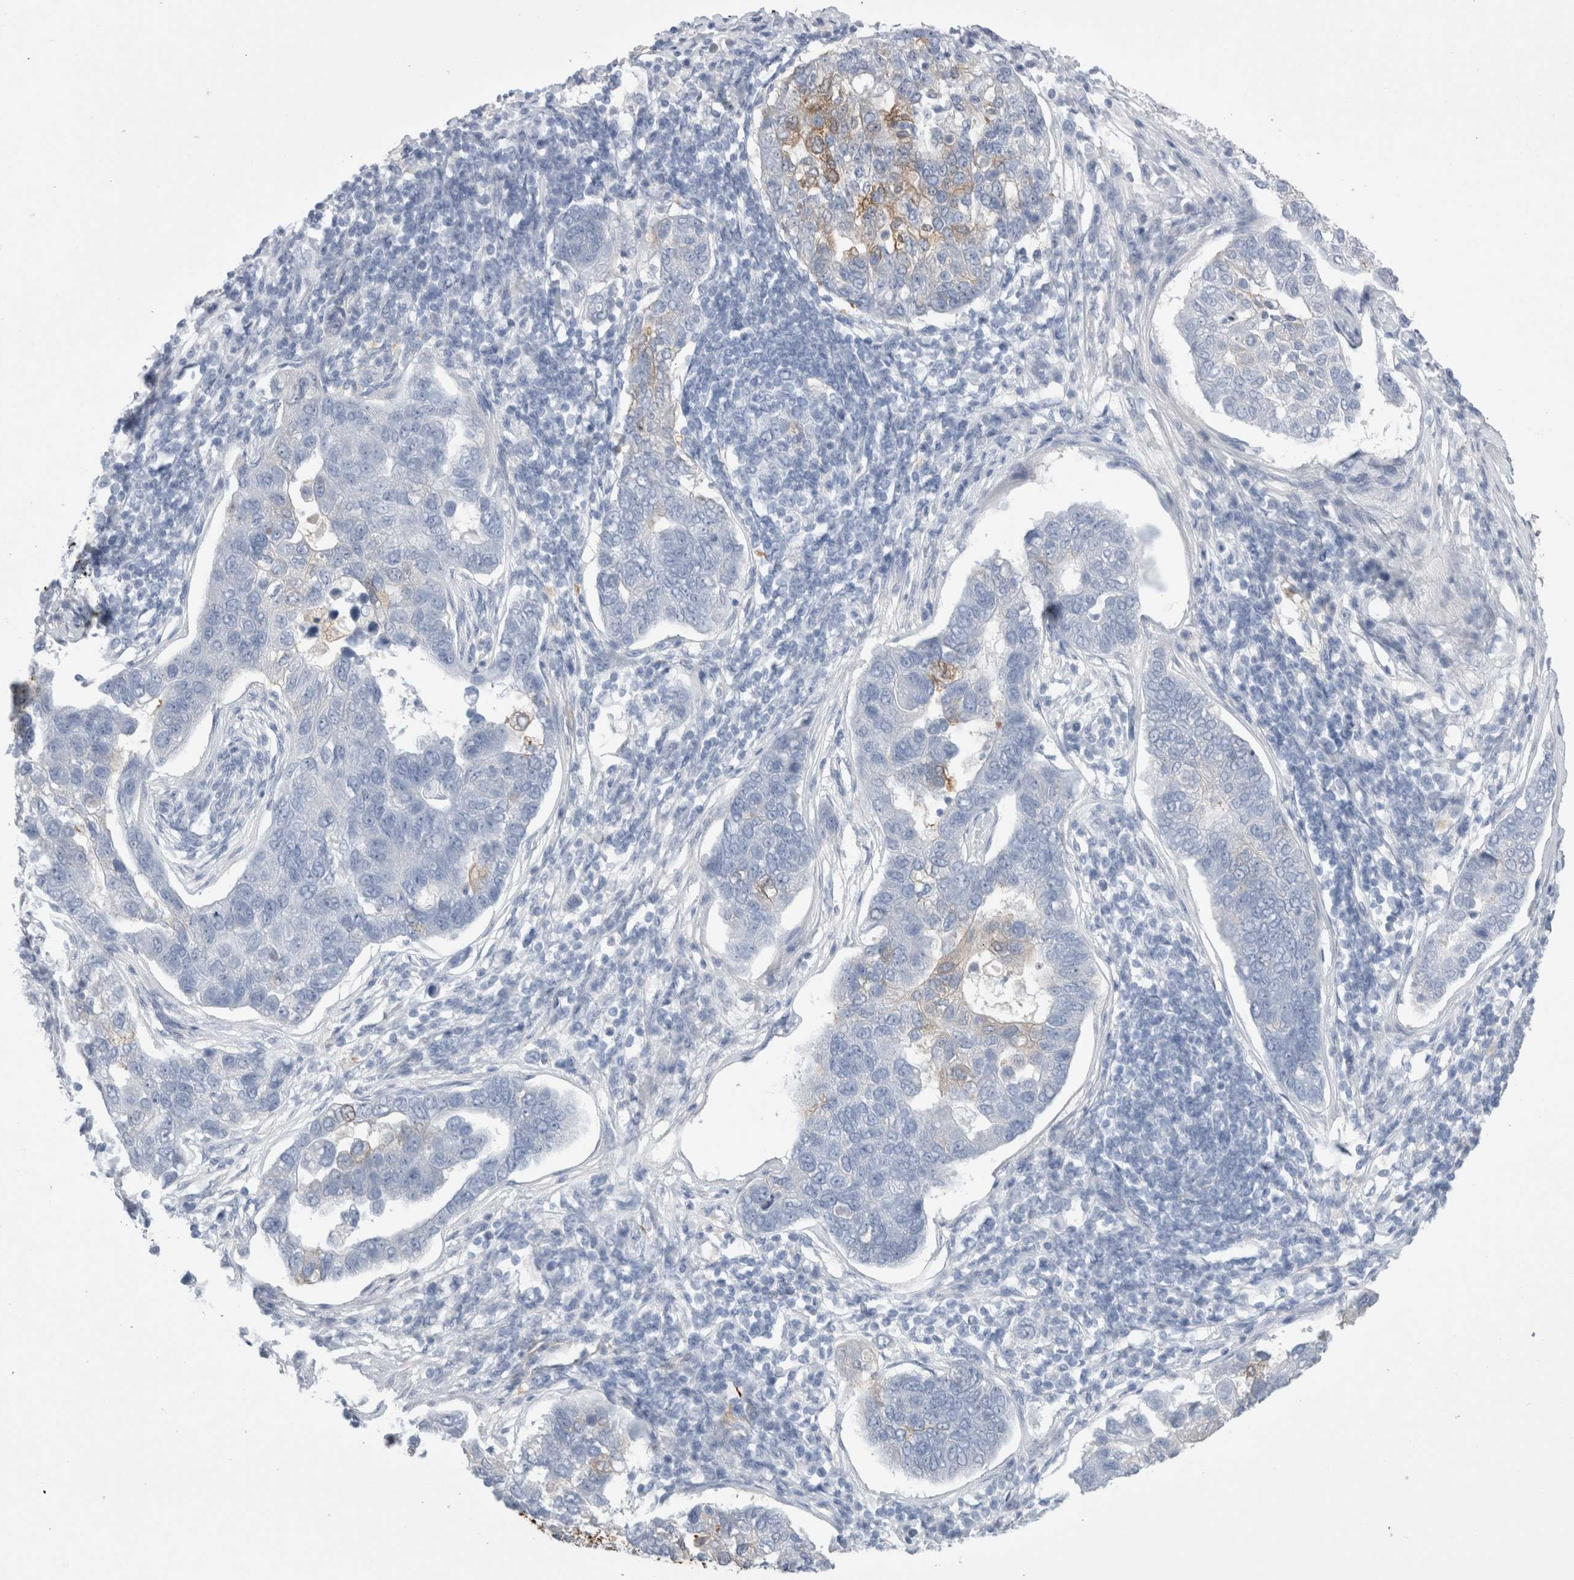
{"staining": {"intensity": "weak", "quantity": "<25%", "location": "cytoplasmic/membranous"}, "tissue": "pancreatic cancer", "cell_type": "Tumor cells", "image_type": "cancer", "snomed": [{"axis": "morphology", "description": "Adenocarcinoma, NOS"}, {"axis": "topography", "description": "Pancreas"}], "caption": "High magnification brightfield microscopy of pancreatic cancer (adenocarcinoma) stained with DAB (3,3'-diaminobenzidine) (brown) and counterstained with hematoxylin (blue): tumor cells show no significant expression. (DAB immunohistochemistry (IHC) with hematoxylin counter stain).", "gene": "NAPEPLD", "patient": {"sex": "female", "age": 61}}